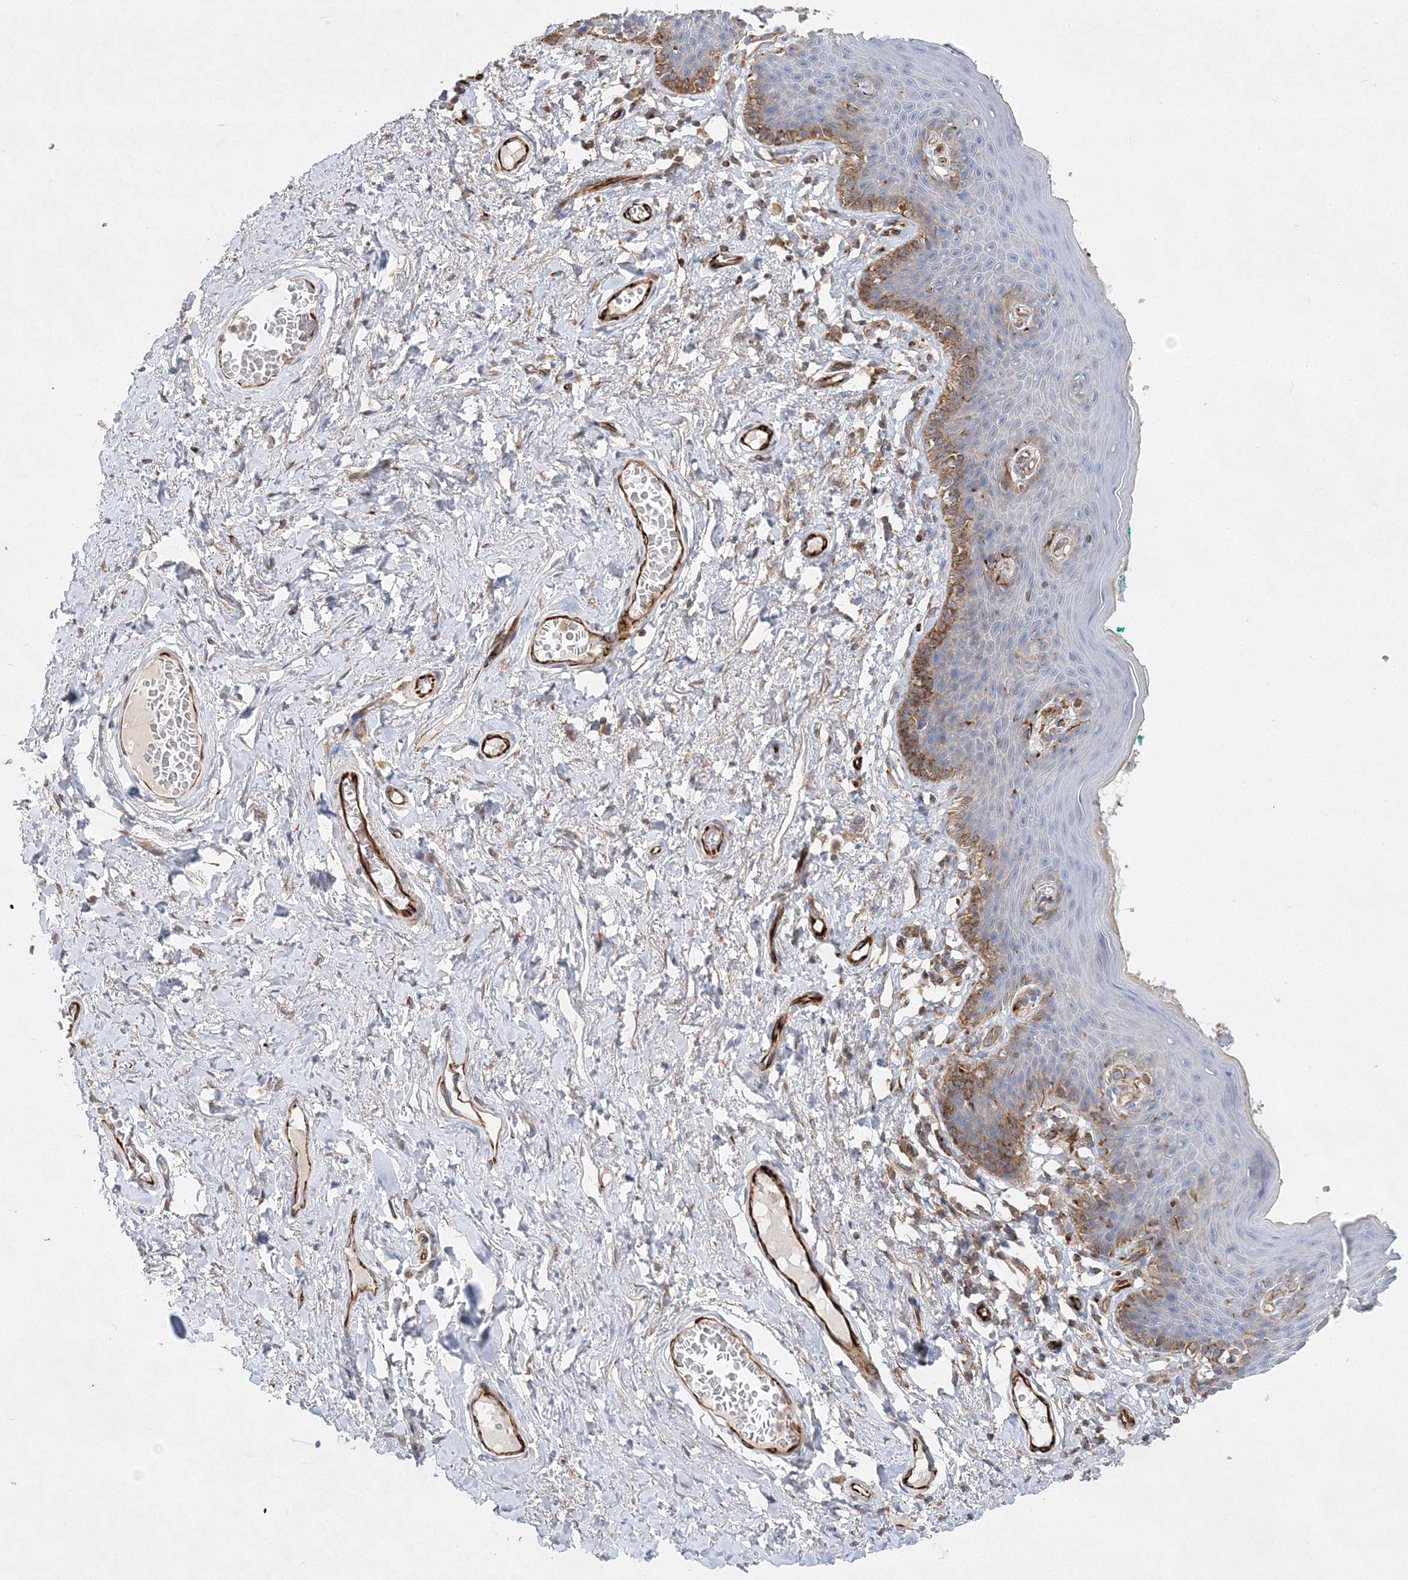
{"staining": {"intensity": "moderate", "quantity": "25%-75%", "location": "cytoplasmic/membranous"}, "tissue": "skin", "cell_type": "Epidermal cells", "image_type": "normal", "snomed": [{"axis": "morphology", "description": "Normal tissue, NOS"}, {"axis": "topography", "description": "Vulva"}], "caption": "Protein staining of normal skin displays moderate cytoplasmic/membranous positivity in approximately 25%-75% of epidermal cells.", "gene": "WDR37", "patient": {"sex": "female", "age": 66}}